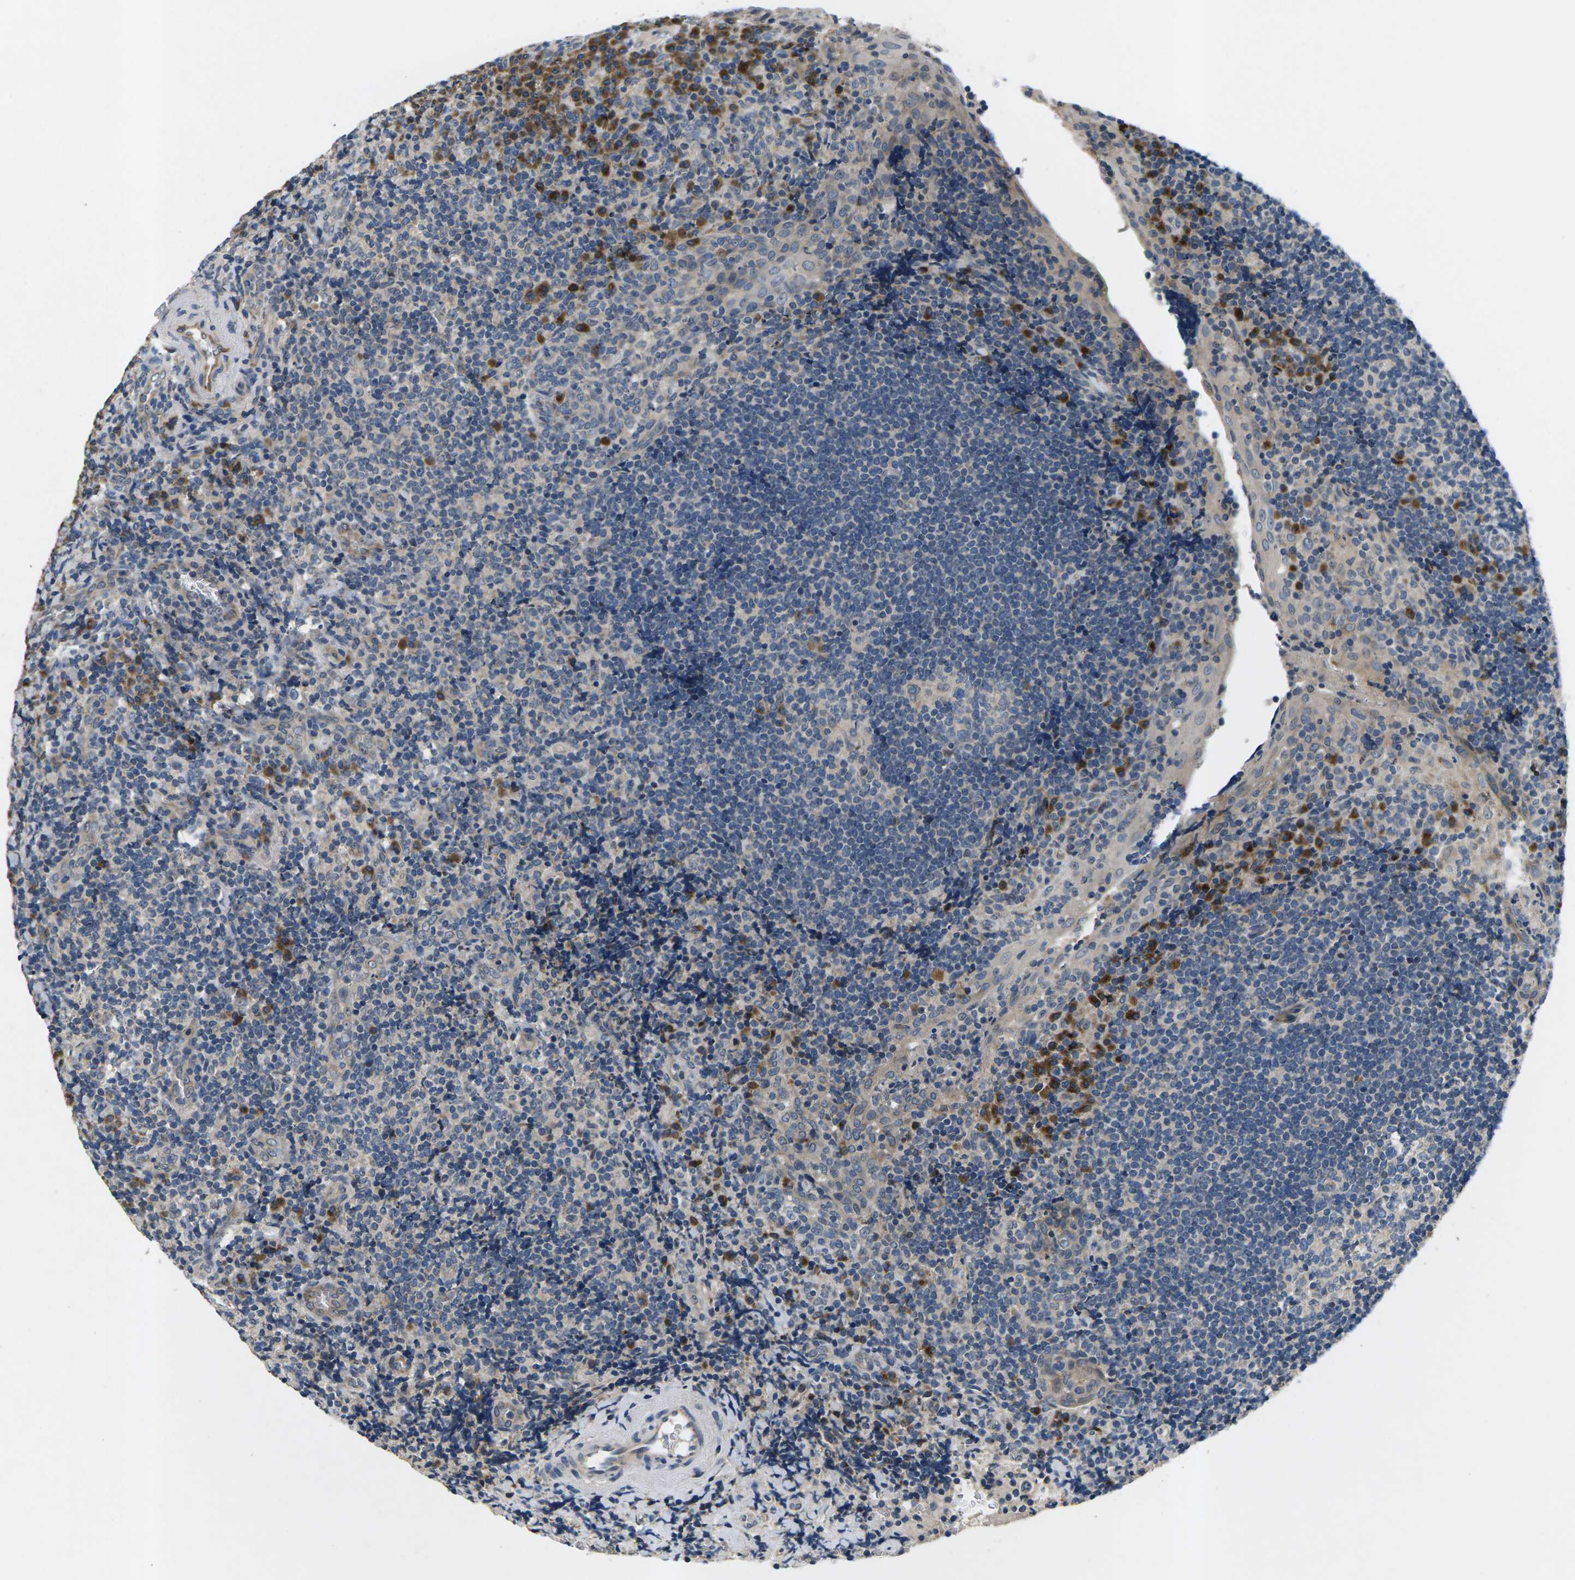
{"staining": {"intensity": "weak", "quantity": "25%-75%", "location": "cytoplasmic/membranous"}, "tissue": "tonsil", "cell_type": "Germinal center cells", "image_type": "normal", "snomed": [{"axis": "morphology", "description": "Normal tissue, NOS"}, {"axis": "topography", "description": "Tonsil"}], "caption": "A high-resolution image shows immunohistochemistry (IHC) staining of unremarkable tonsil, which exhibits weak cytoplasmic/membranous staining in approximately 25%-75% of germinal center cells.", "gene": "ERGIC3", "patient": {"sex": "male", "age": 37}}